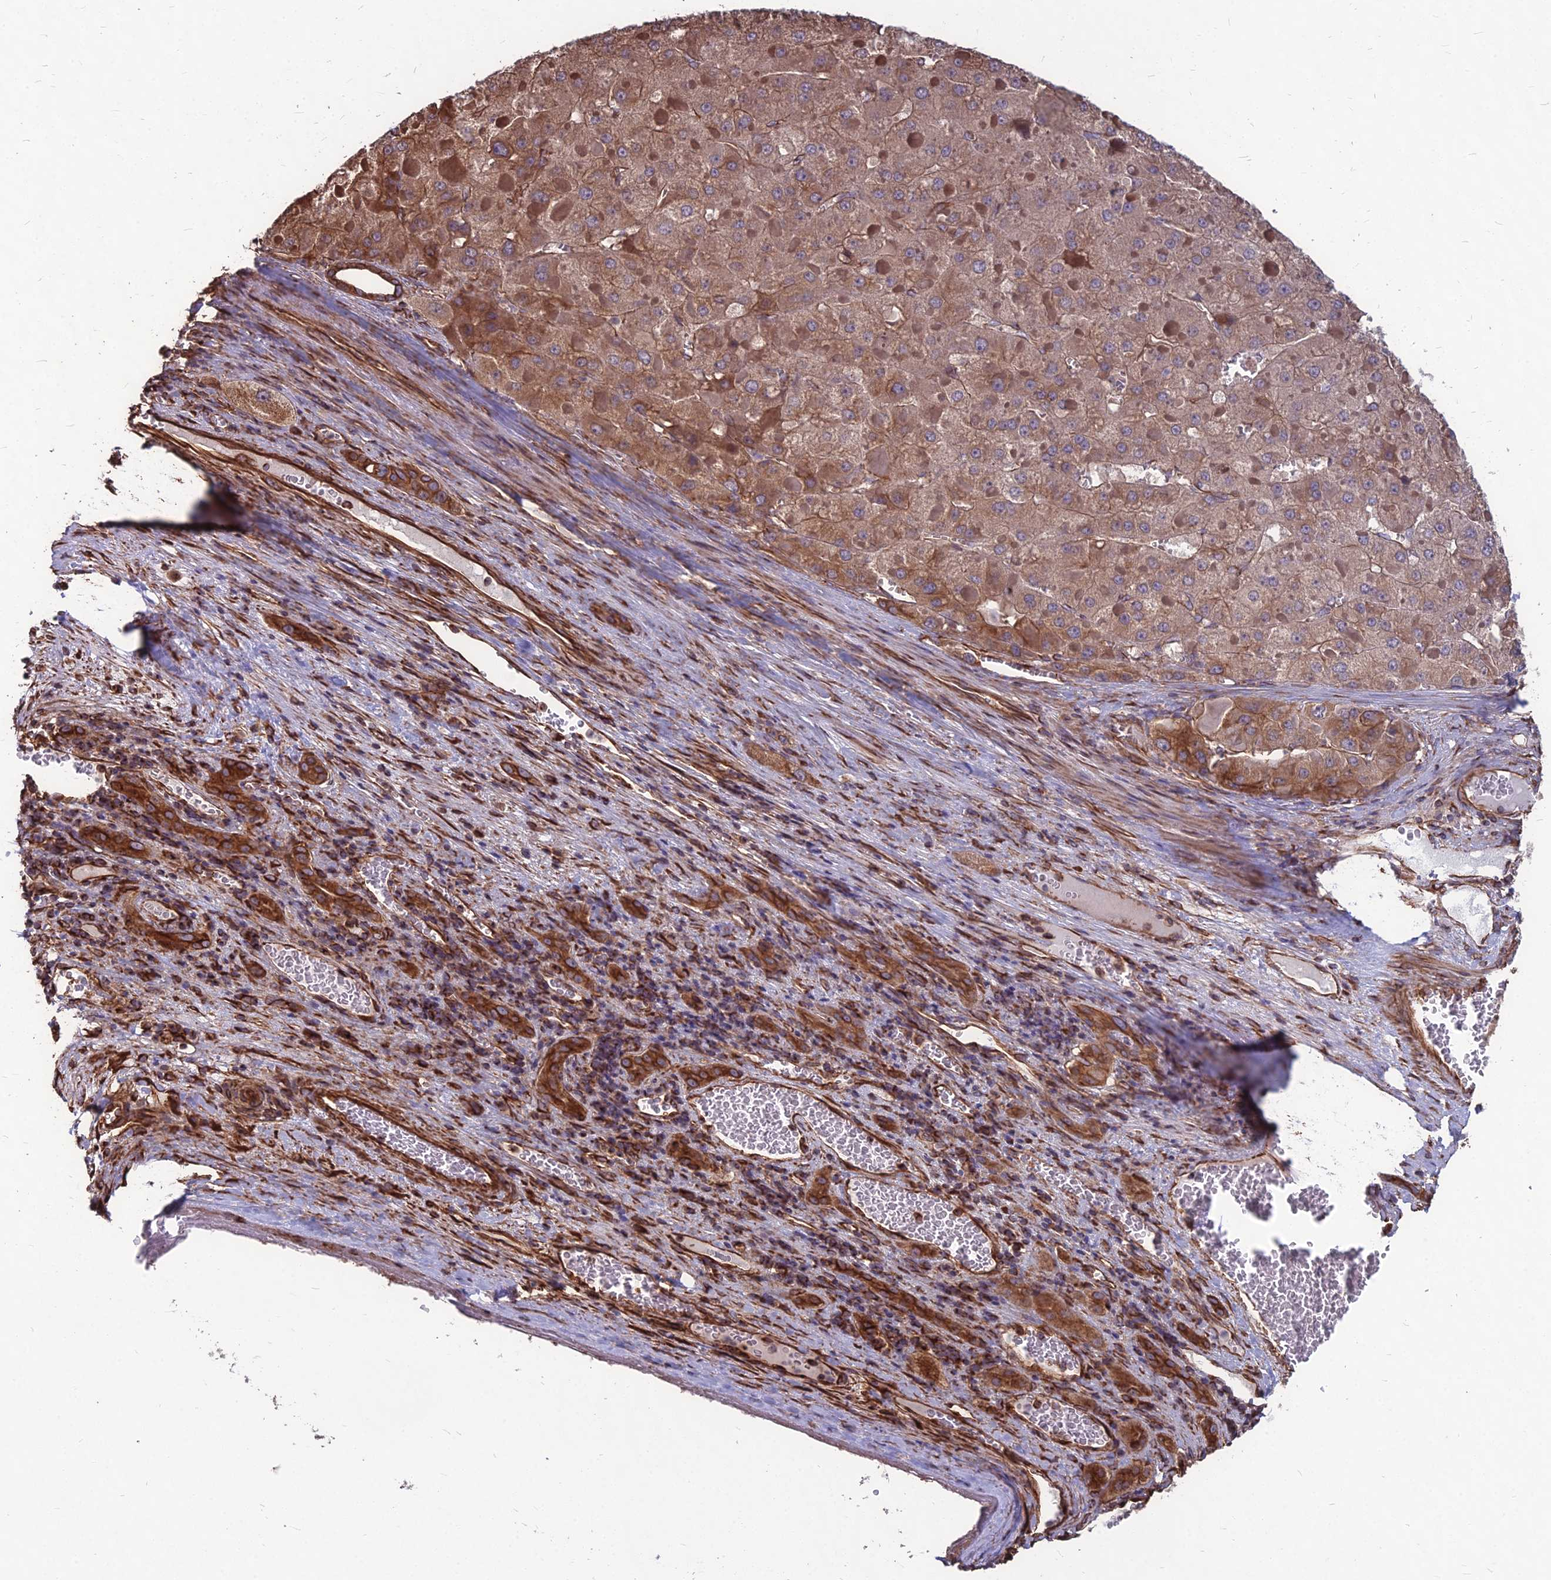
{"staining": {"intensity": "moderate", "quantity": ">75%", "location": "cytoplasmic/membranous"}, "tissue": "liver cancer", "cell_type": "Tumor cells", "image_type": "cancer", "snomed": [{"axis": "morphology", "description": "Carcinoma, Hepatocellular, NOS"}, {"axis": "topography", "description": "Liver"}], "caption": "DAB (3,3'-diaminobenzidine) immunohistochemical staining of human liver cancer exhibits moderate cytoplasmic/membranous protein expression in approximately >75% of tumor cells.", "gene": "LSM6", "patient": {"sex": "female", "age": 73}}